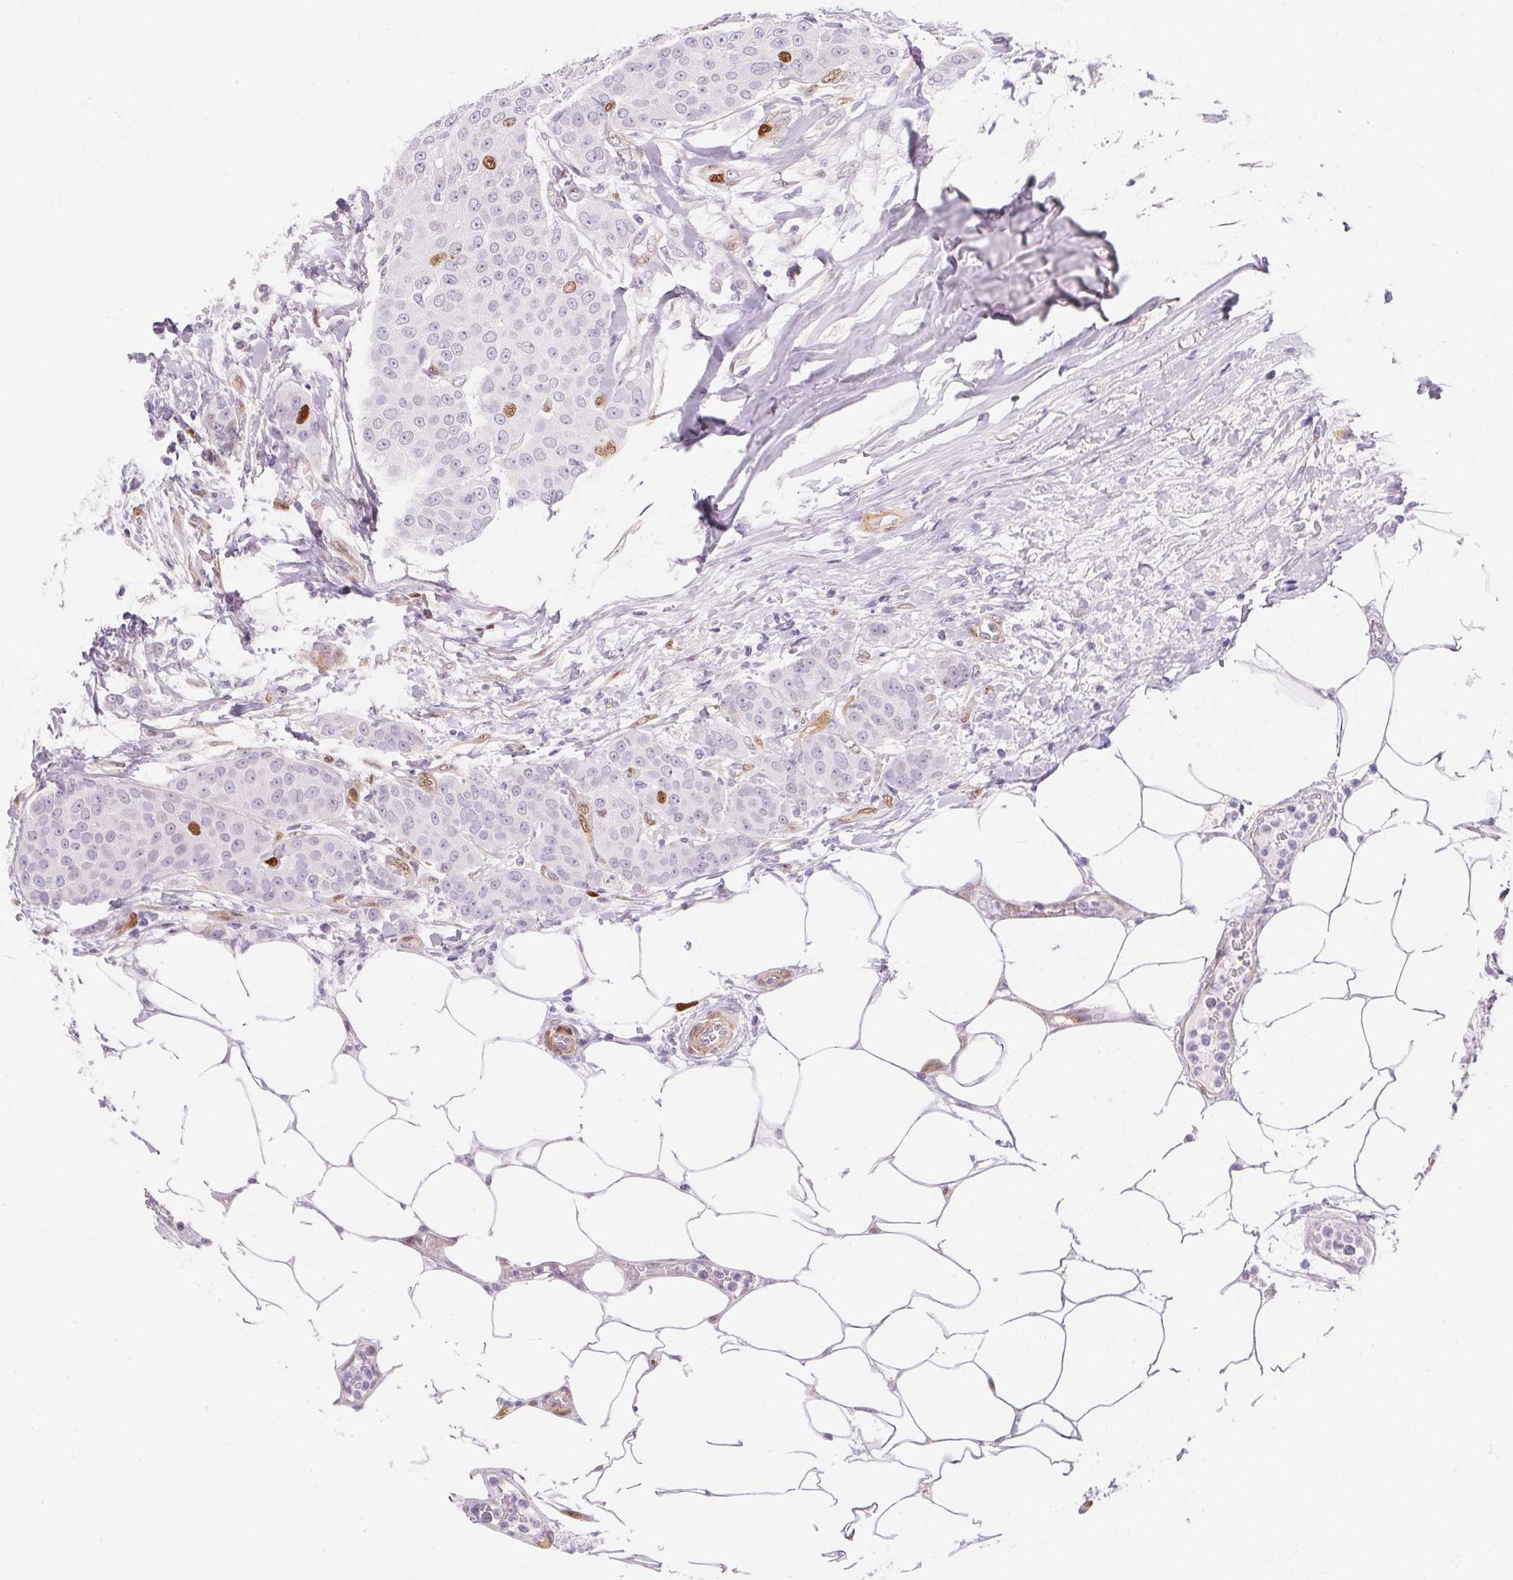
{"staining": {"intensity": "moderate", "quantity": "<25%", "location": "nuclear"}, "tissue": "breast cancer", "cell_type": "Tumor cells", "image_type": "cancer", "snomed": [{"axis": "morphology", "description": "Duct carcinoma"}, {"axis": "topography", "description": "Breast"}], "caption": "Immunohistochemistry (IHC) staining of breast intraductal carcinoma, which demonstrates low levels of moderate nuclear staining in about <25% of tumor cells indicating moderate nuclear protein expression. The staining was performed using DAB (brown) for protein detection and nuclei were counterstained in hematoxylin (blue).", "gene": "SMTN", "patient": {"sex": "female", "age": 91}}